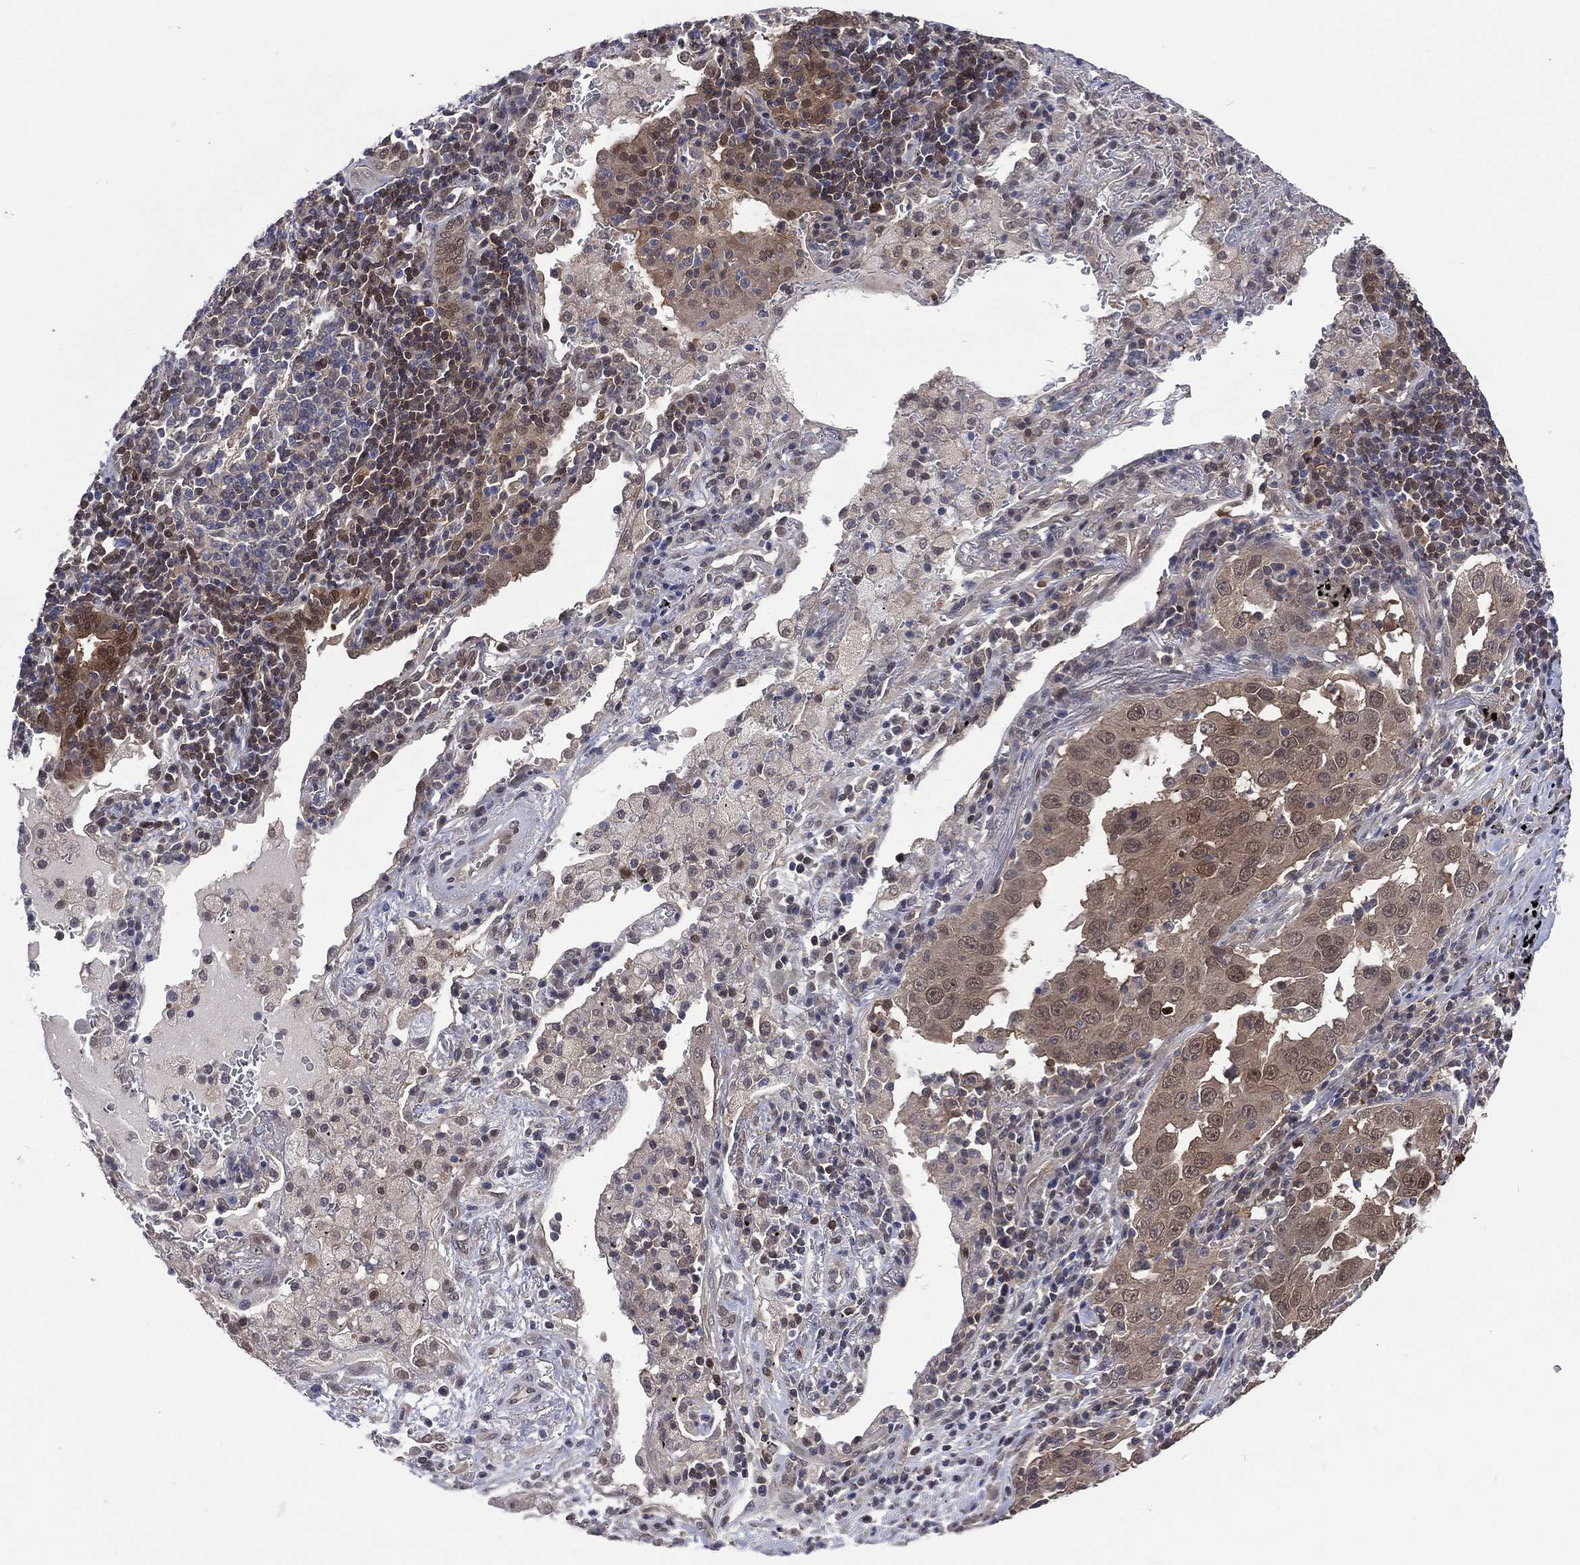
{"staining": {"intensity": "weak", "quantity": "<25%", "location": "cytoplasmic/membranous"}, "tissue": "lung cancer", "cell_type": "Tumor cells", "image_type": "cancer", "snomed": [{"axis": "morphology", "description": "Adenocarcinoma, NOS"}, {"axis": "topography", "description": "Lung"}], "caption": "Adenocarcinoma (lung) stained for a protein using immunohistochemistry (IHC) exhibits no positivity tumor cells.", "gene": "MTAP", "patient": {"sex": "male", "age": 73}}